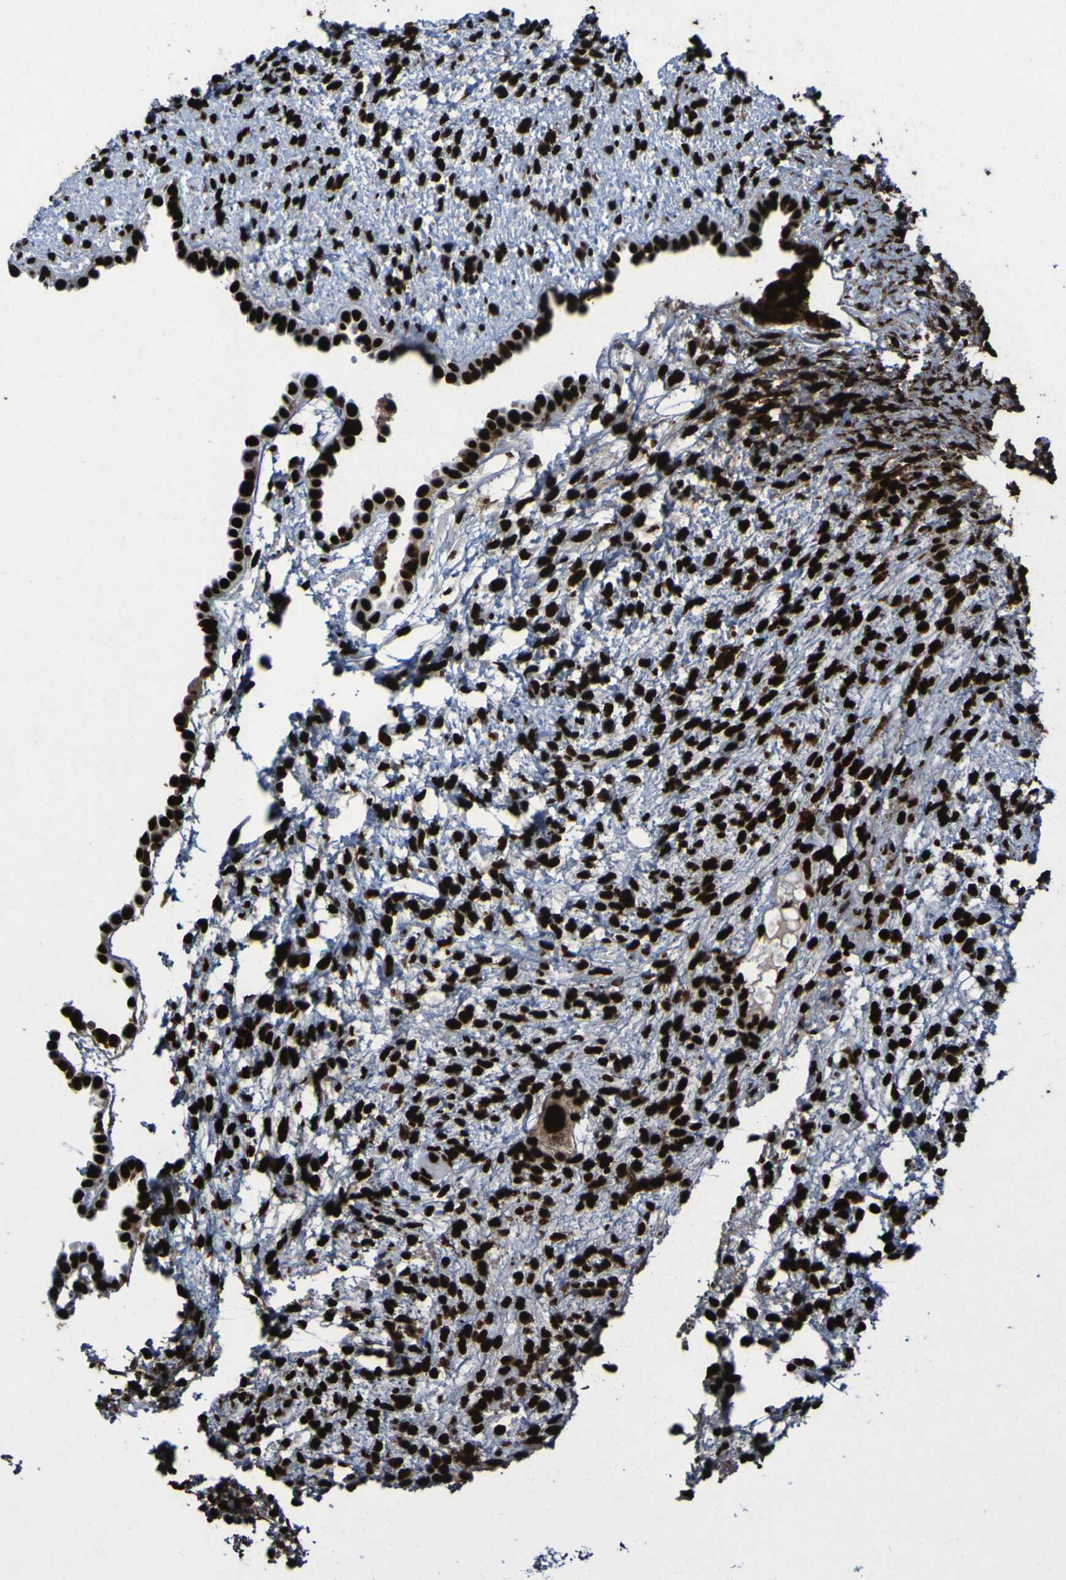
{"staining": {"intensity": "strong", "quantity": ">75%", "location": "nuclear"}, "tissue": "ovary", "cell_type": "Ovarian stroma cells", "image_type": "normal", "snomed": [{"axis": "morphology", "description": "Normal tissue, NOS"}, {"axis": "morphology", "description": "Cyst, NOS"}, {"axis": "topography", "description": "Ovary"}], "caption": "Immunohistochemical staining of normal ovary reveals high levels of strong nuclear staining in approximately >75% of ovarian stroma cells.", "gene": "NPM1", "patient": {"sex": "female", "age": 18}}